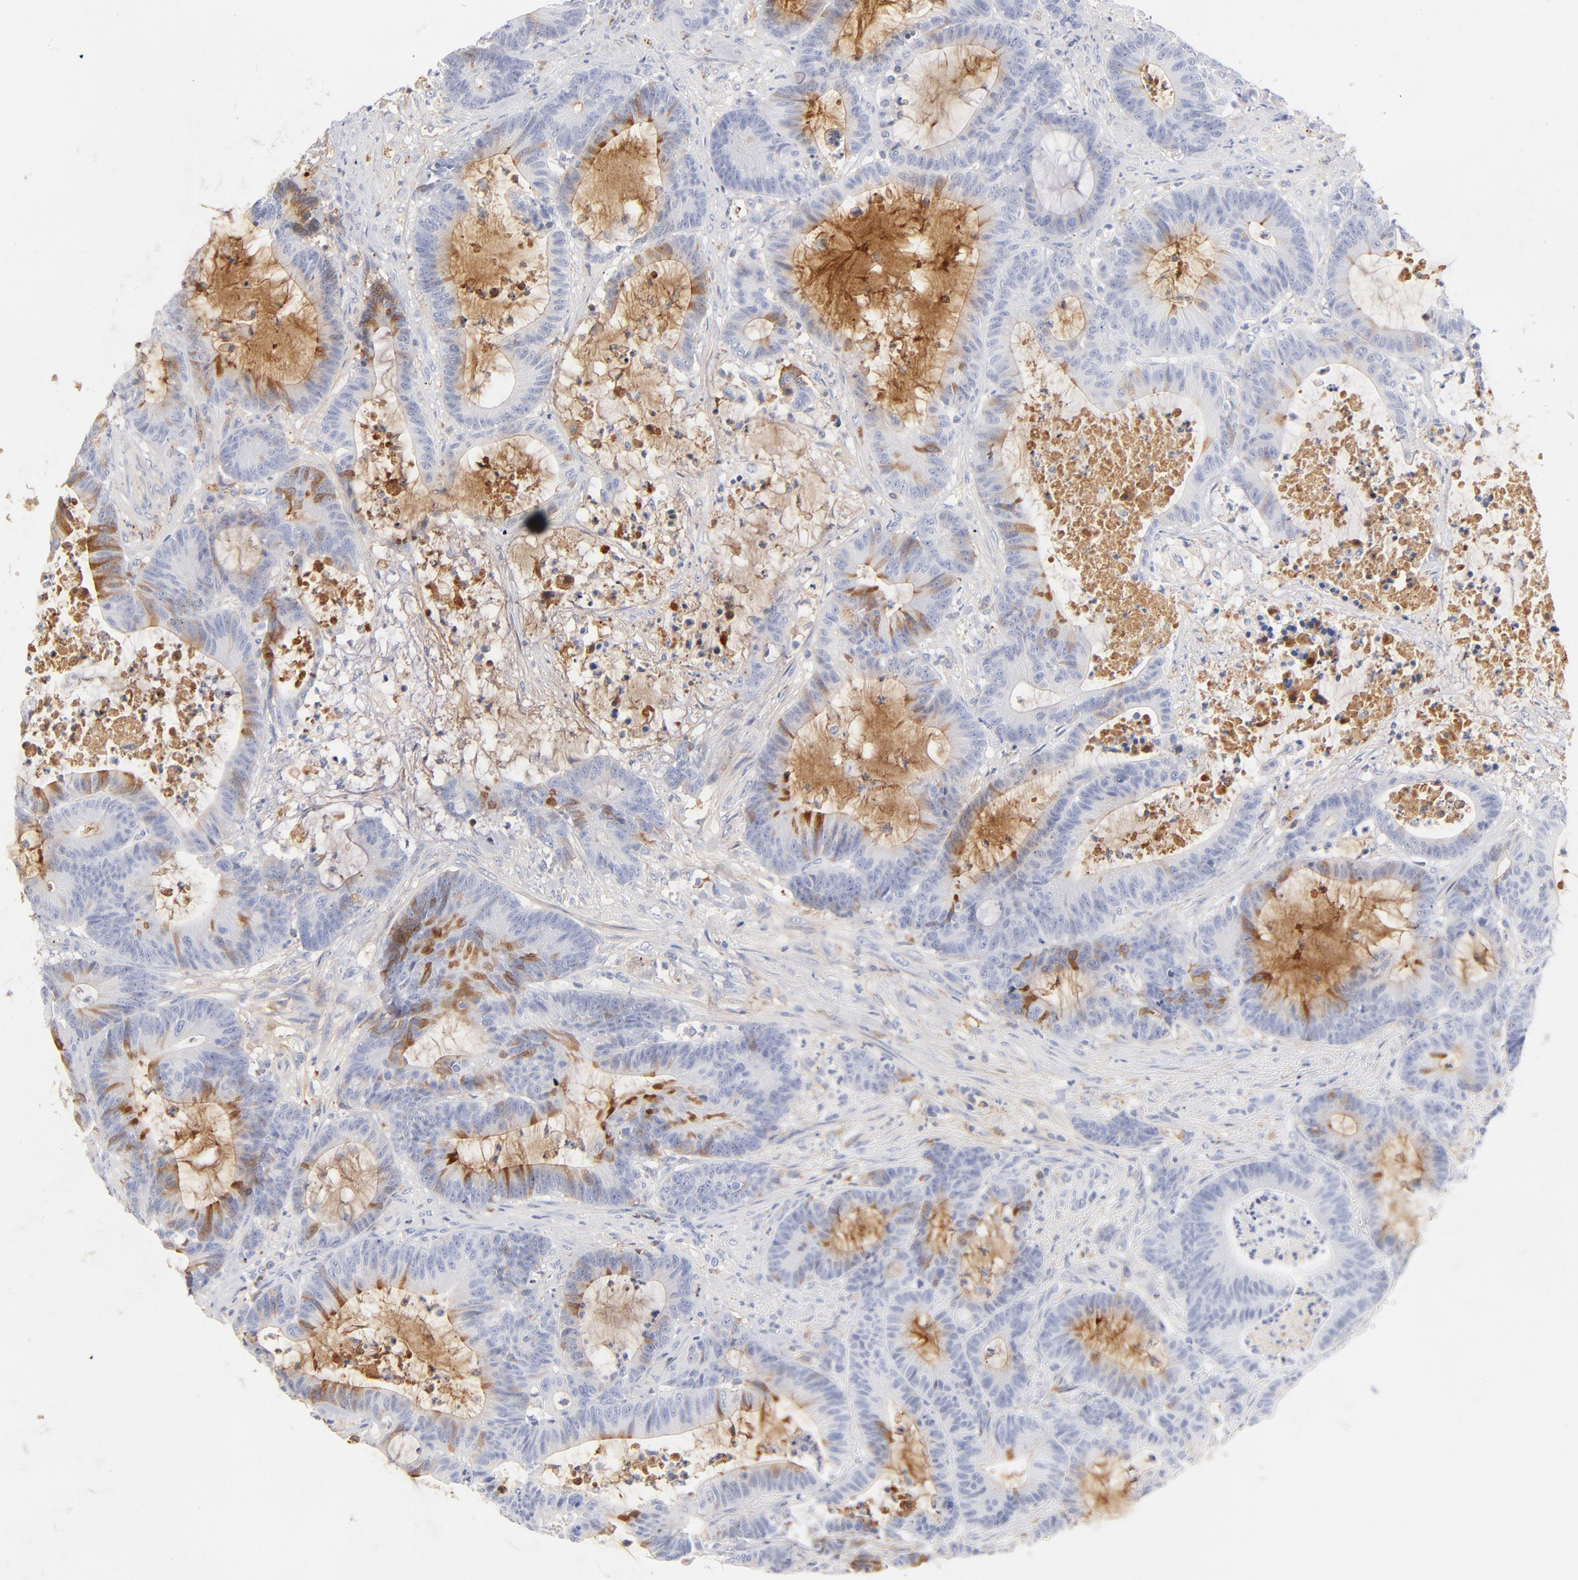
{"staining": {"intensity": "negative", "quantity": "none", "location": "none"}, "tissue": "colorectal cancer", "cell_type": "Tumor cells", "image_type": "cancer", "snomed": [{"axis": "morphology", "description": "Adenocarcinoma, NOS"}, {"axis": "topography", "description": "Colon"}], "caption": "Colorectal cancer (adenocarcinoma) was stained to show a protein in brown. There is no significant expression in tumor cells.", "gene": "C3", "patient": {"sex": "female", "age": 84}}